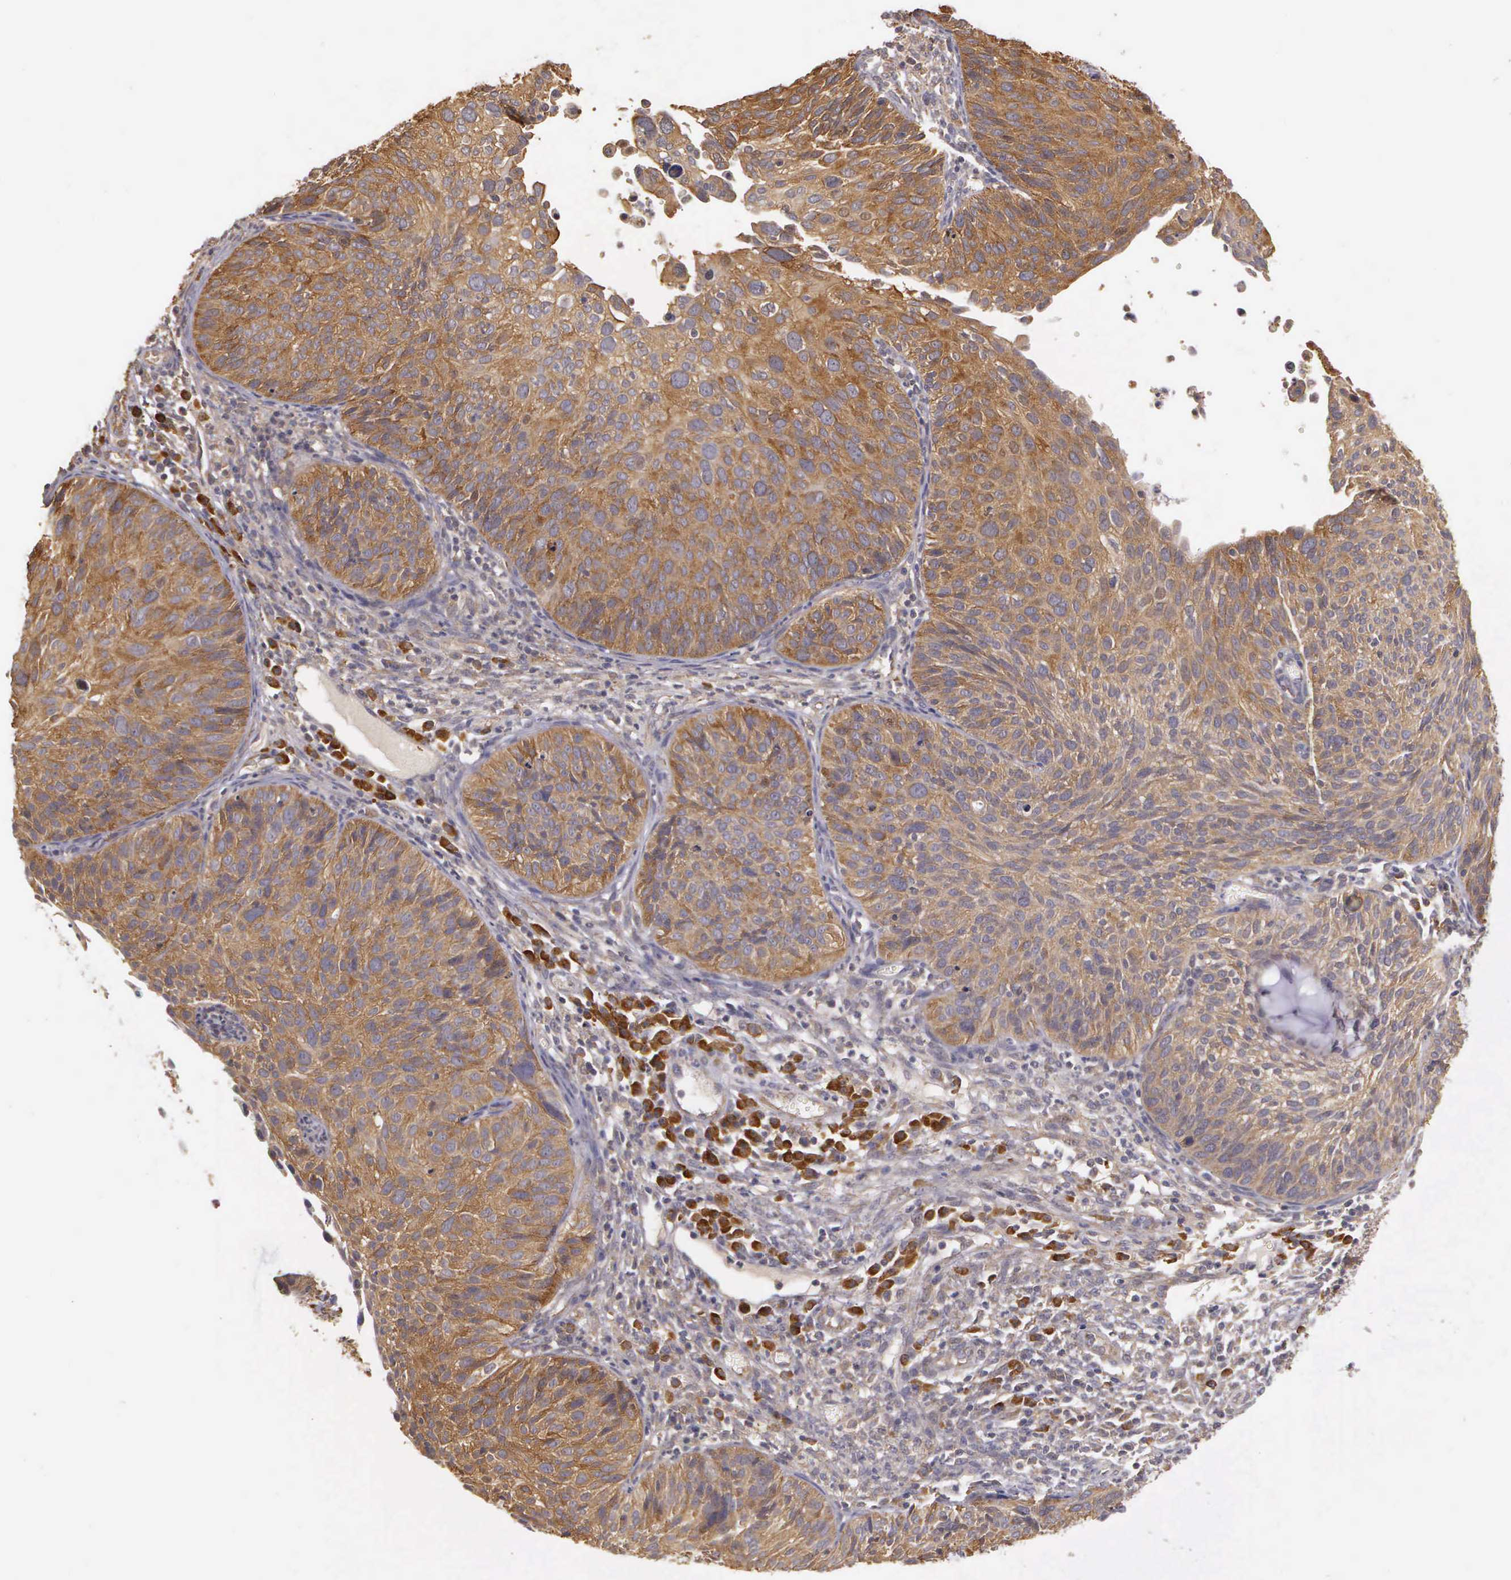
{"staining": {"intensity": "strong", "quantity": ">75%", "location": "cytoplasmic/membranous"}, "tissue": "cervical cancer", "cell_type": "Tumor cells", "image_type": "cancer", "snomed": [{"axis": "morphology", "description": "Squamous cell carcinoma, NOS"}, {"axis": "topography", "description": "Cervix"}], "caption": "Immunohistochemistry (IHC) (DAB (3,3'-diaminobenzidine)) staining of squamous cell carcinoma (cervical) exhibits strong cytoplasmic/membranous protein positivity in approximately >75% of tumor cells.", "gene": "EIF5", "patient": {"sex": "female", "age": 36}}